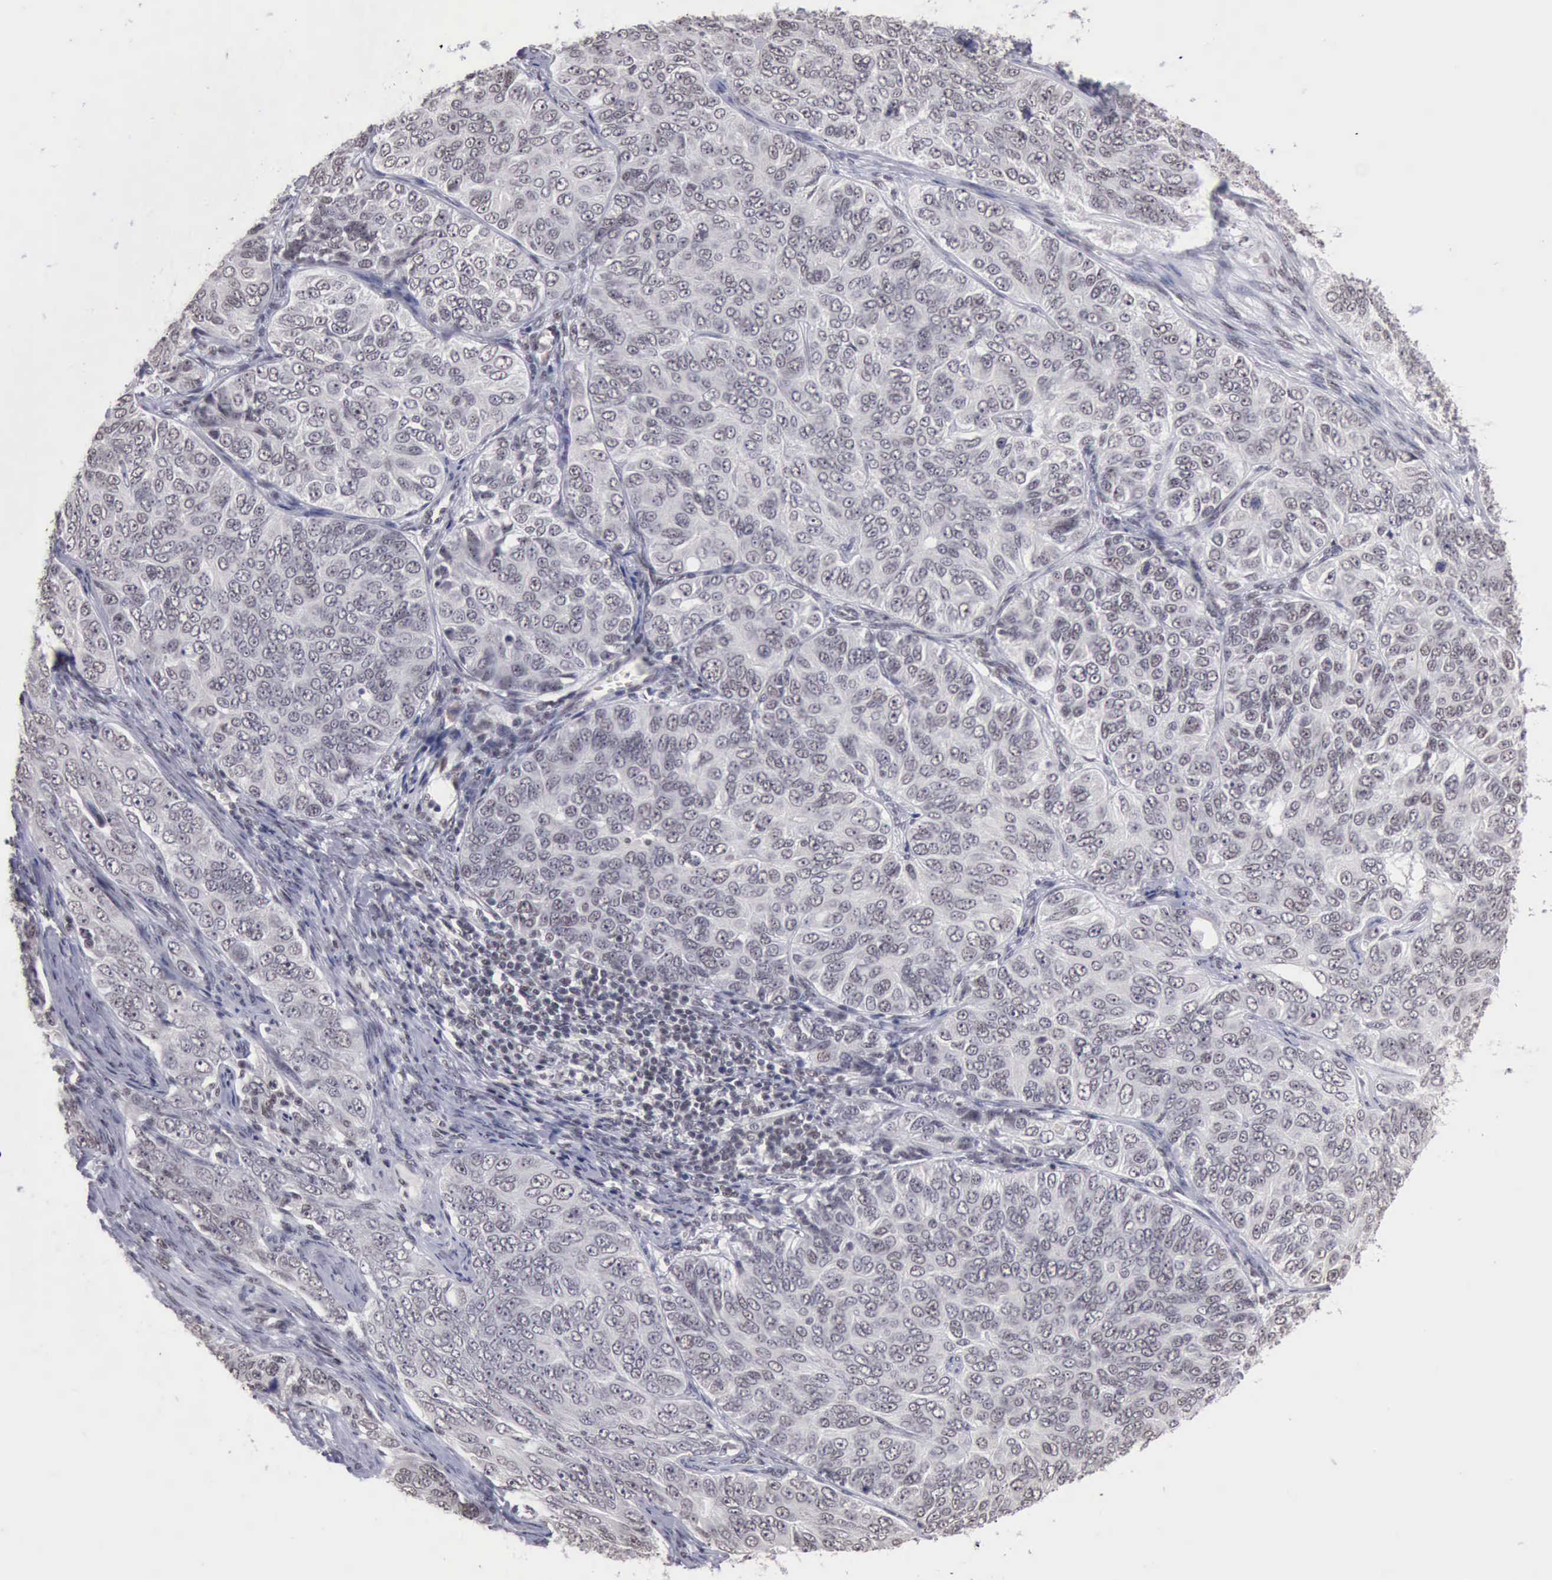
{"staining": {"intensity": "negative", "quantity": "none", "location": "none"}, "tissue": "ovarian cancer", "cell_type": "Tumor cells", "image_type": "cancer", "snomed": [{"axis": "morphology", "description": "Carcinoma, endometroid"}, {"axis": "topography", "description": "Ovary"}], "caption": "IHC of endometroid carcinoma (ovarian) demonstrates no positivity in tumor cells. The staining is performed using DAB (3,3'-diaminobenzidine) brown chromogen with nuclei counter-stained in using hematoxylin.", "gene": "TAF1", "patient": {"sex": "female", "age": 51}}